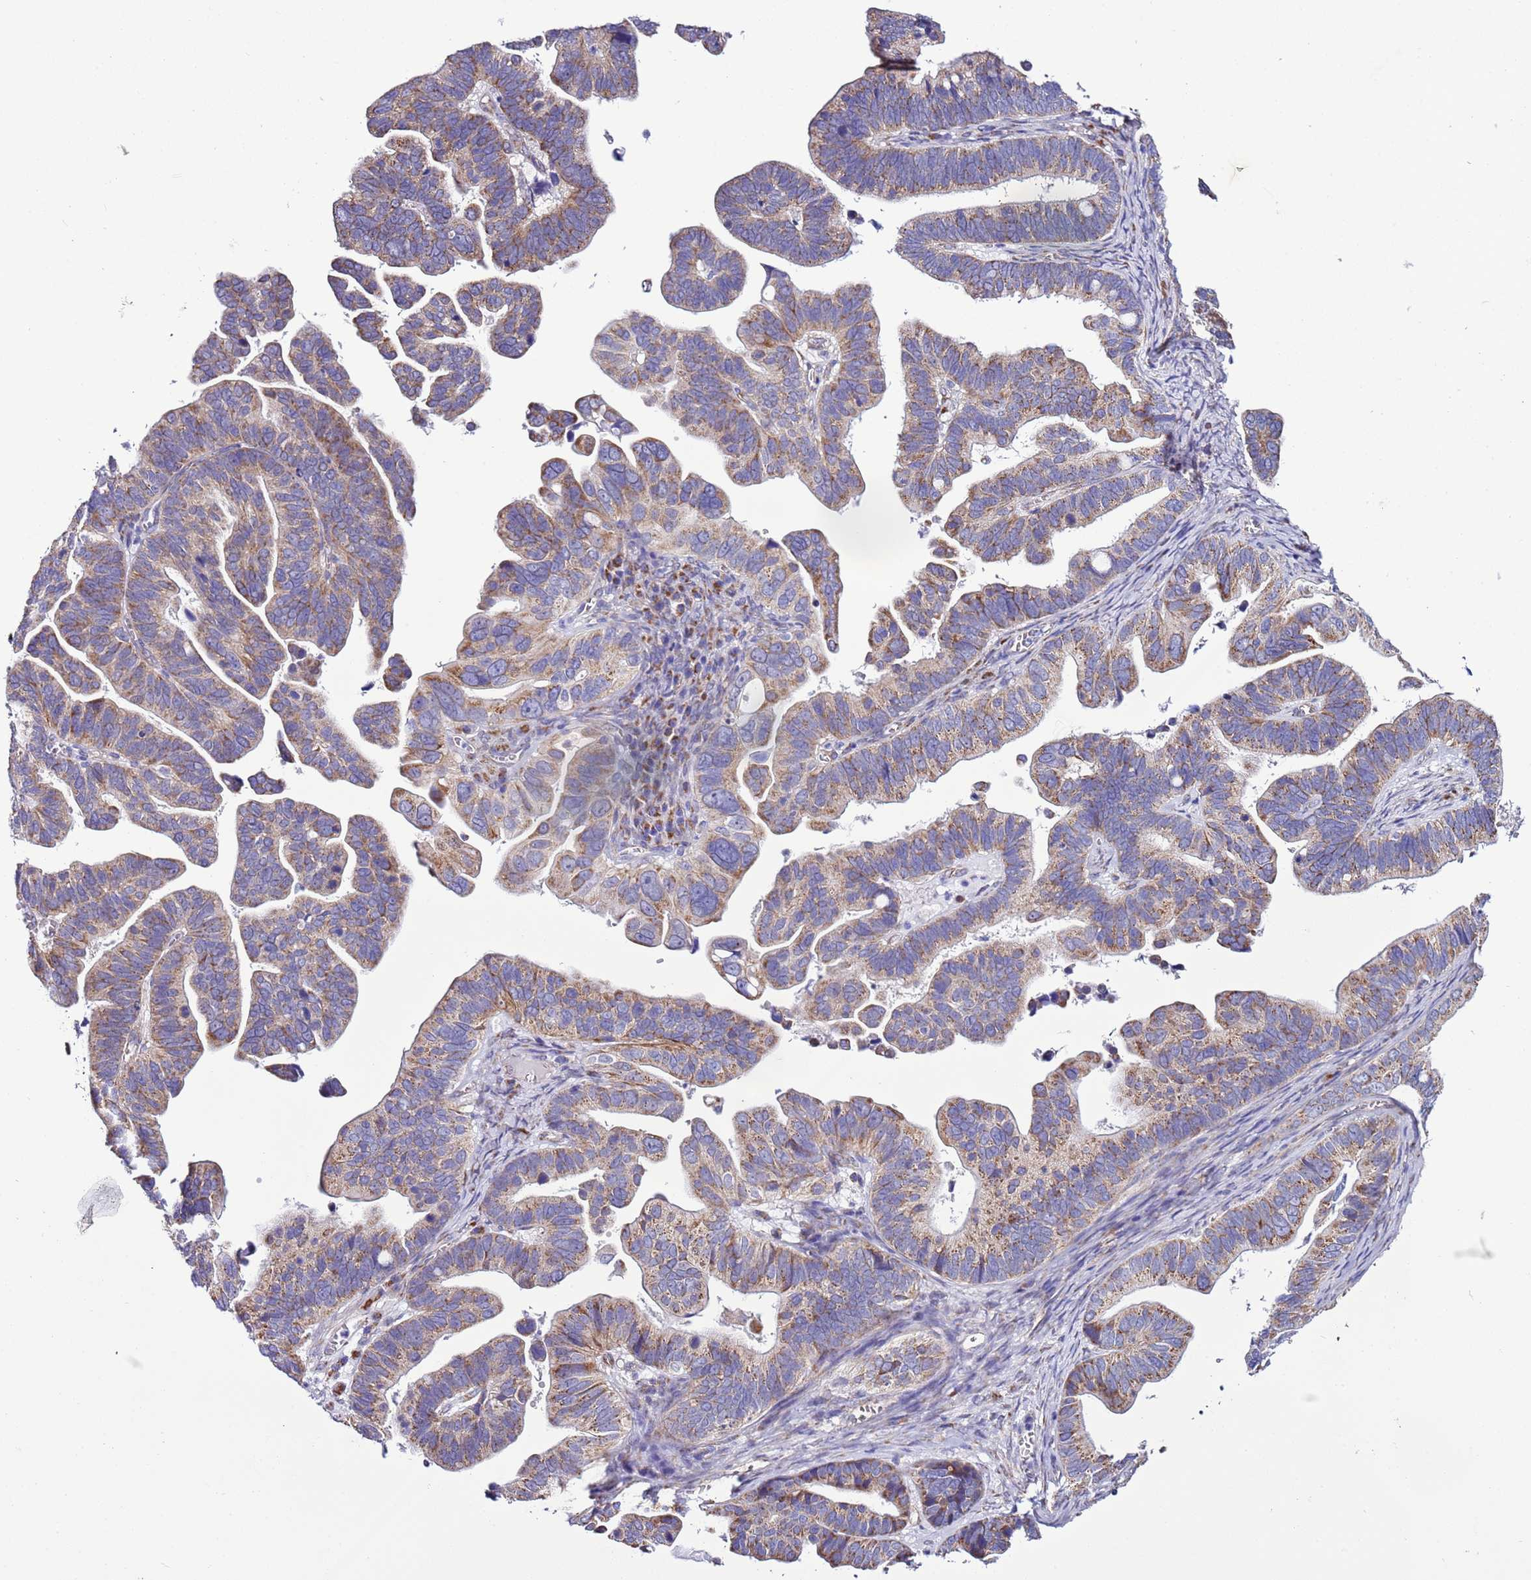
{"staining": {"intensity": "moderate", "quantity": ">75%", "location": "cytoplasmic/membranous"}, "tissue": "ovarian cancer", "cell_type": "Tumor cells", "image_type": "cancer", "snomed": [{"axis": "morphology", "description": "Cystadenocarcinoma, serous, NOS"}, {"axis": "topography", "description": "Ovary"}], "caption": "Tumor cells show medium levels of moderate cytoplasmic/membranous expression in approximately >75% of cells in human ovarian cancer.", "gene": "AHI1", "patient": {"sex": "female", "age": 56}}